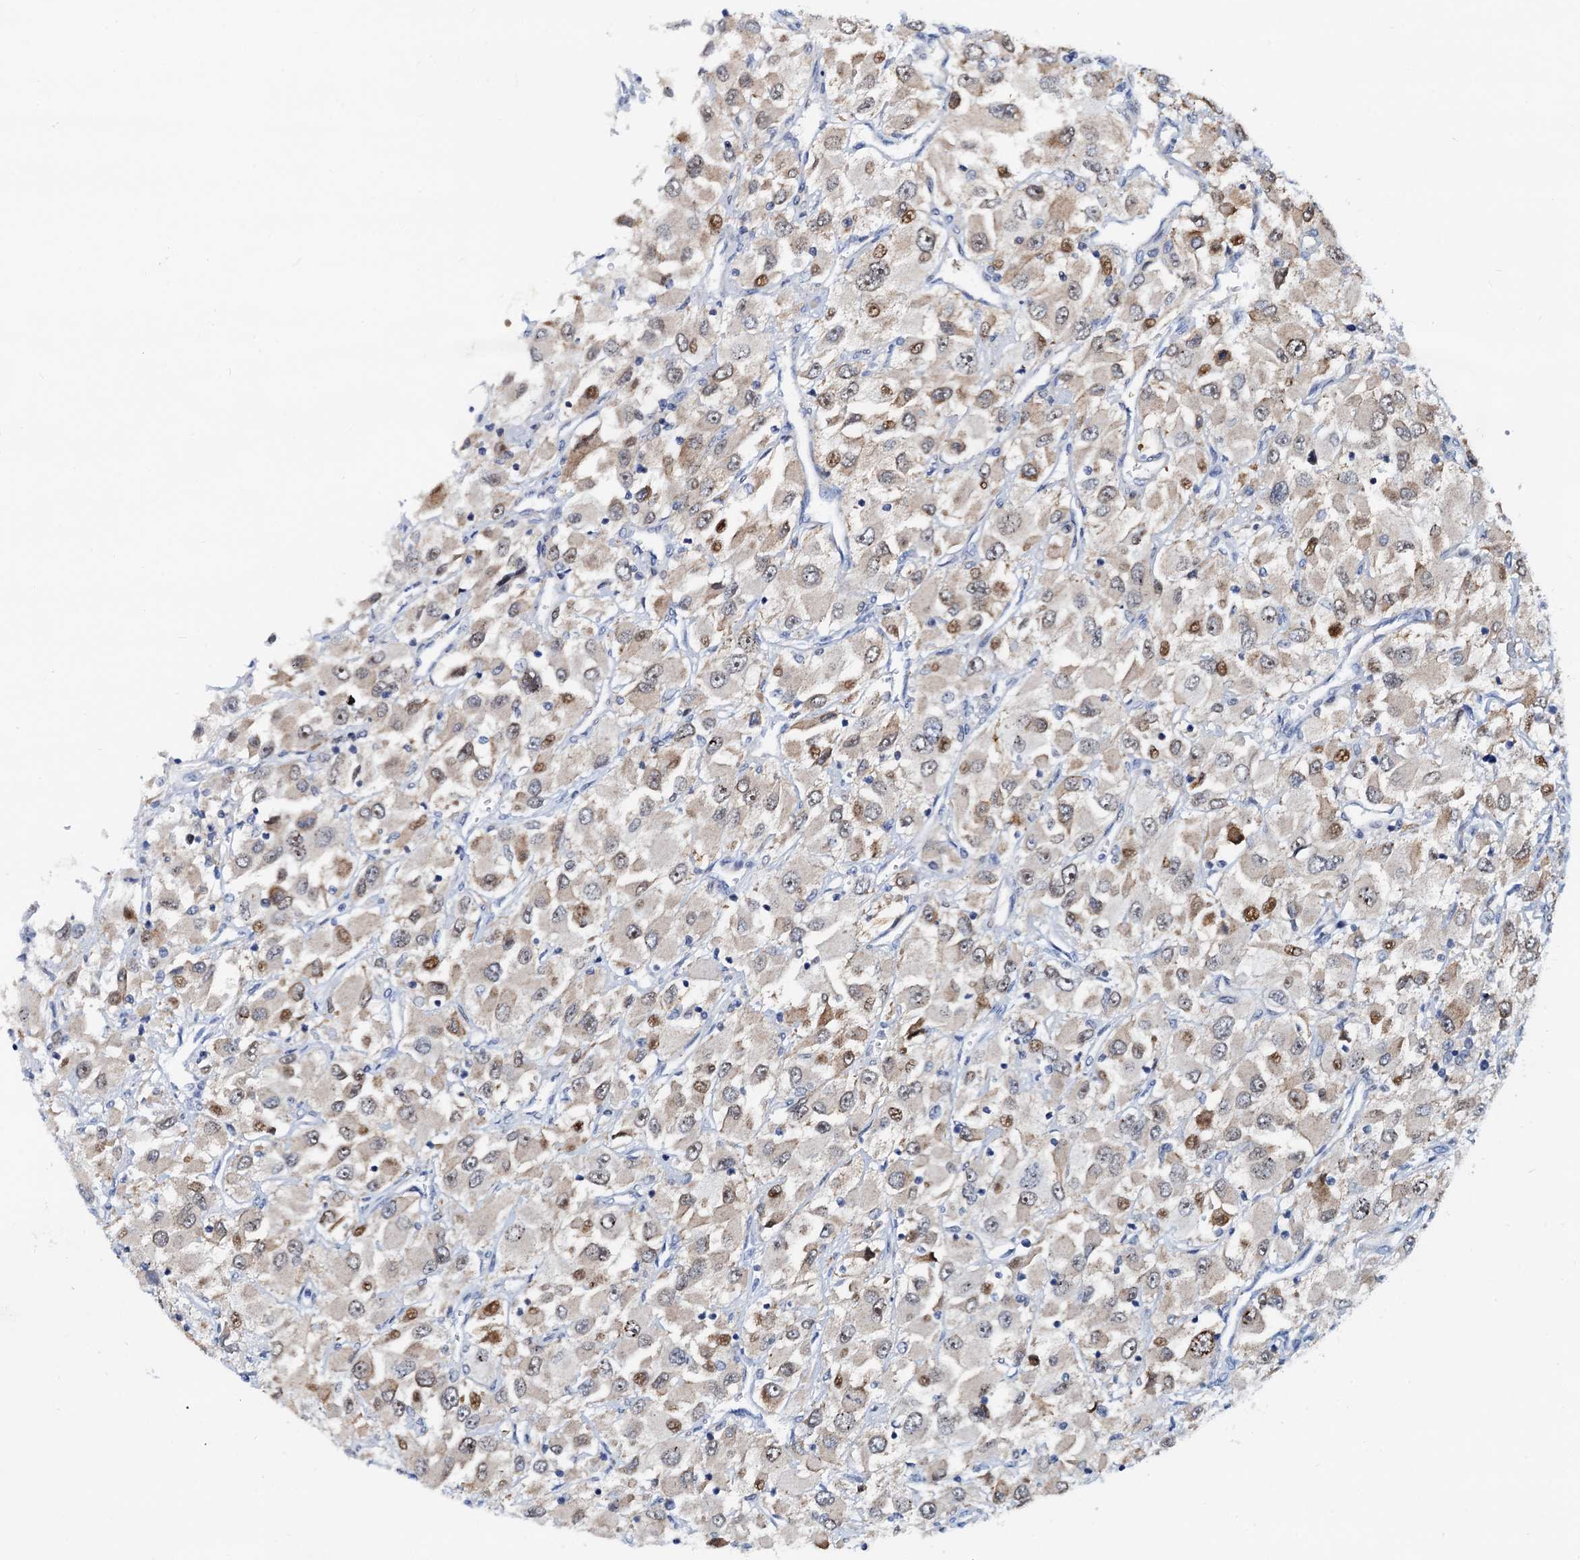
{"staining": {"intensity": "moderate", "quantity": "<25%", "location": "cytoplasmic/membranous,nuclear"}, "tissue": "renal cancer", "cell_type": "Tumor cells", "image_type": "cancer", "snomed": [{"axis": "morphology", "description": "Adenocarcinoma, NOS"}, {"axis": "topography", "description": "Kidney"}], "caption": "An image showing moderate cytoplasmic/membranous and nuclear positivity in approximately <25% of tumor cells in renal adenocarcinoma, as visualized by brown immunohistochemical staining.", "gene": "PTGES3", "patient": {"sex": "female", "age": 52}}